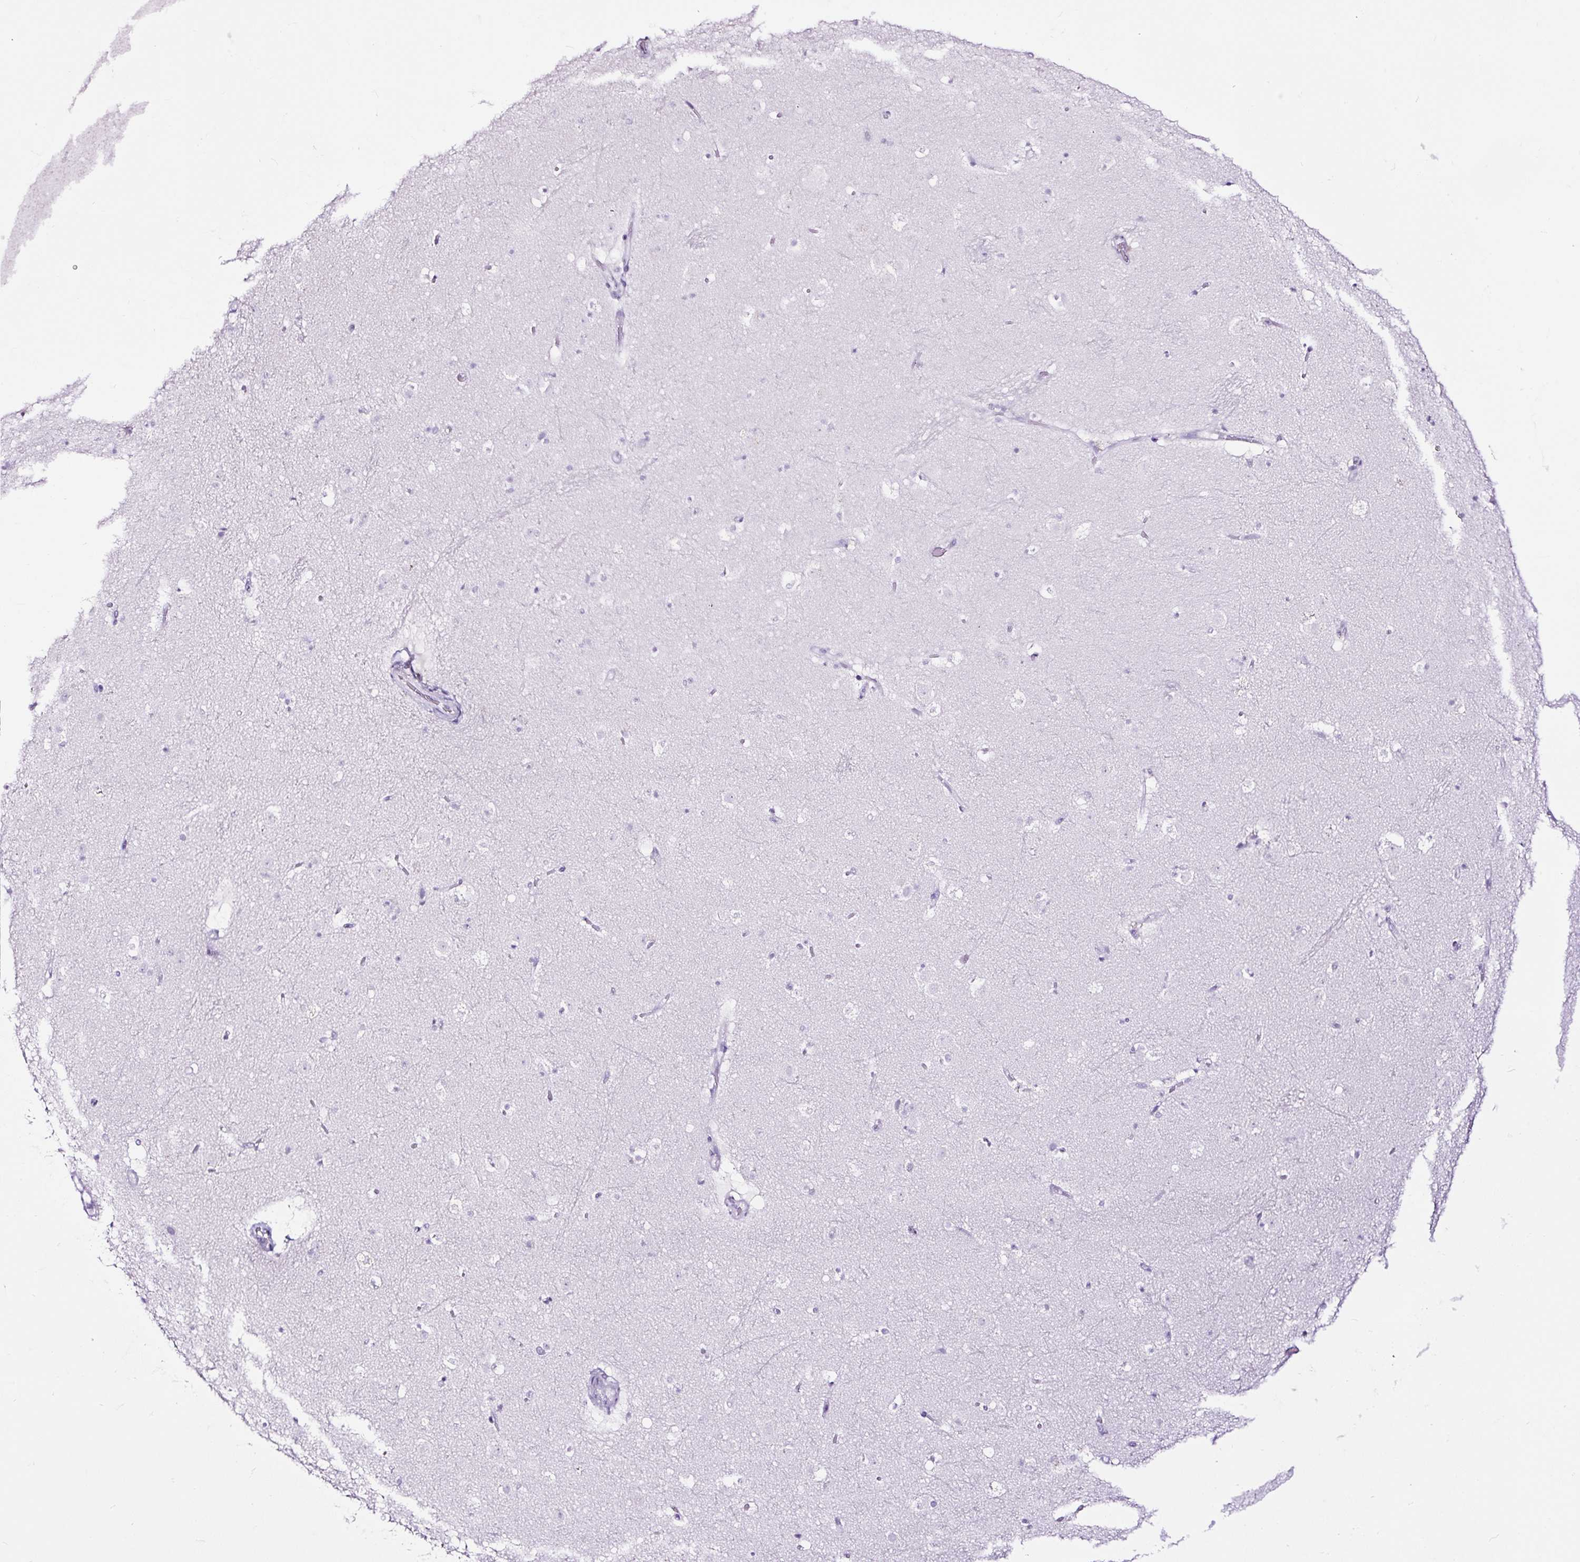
{"staining": {"intensity": "negative", "quantity": "none", "location": "none"}, "tissue": "caudate", "cell_type": "Glial cells", "image_type": "normal", "snomed": [{"axis": "morphology", "description": "Normal tissue, NOS"}, {"axis": "topography", "description": "Lateral ventricle wall"}], "caption": "Caudate was stained to show a protein in brown. There is no significant expression in glial cells. (DAB immunohistochemistry (IHC), high magnification).", "gene": "NPHS2", "patient": {"sex": "male", "age": 37}}